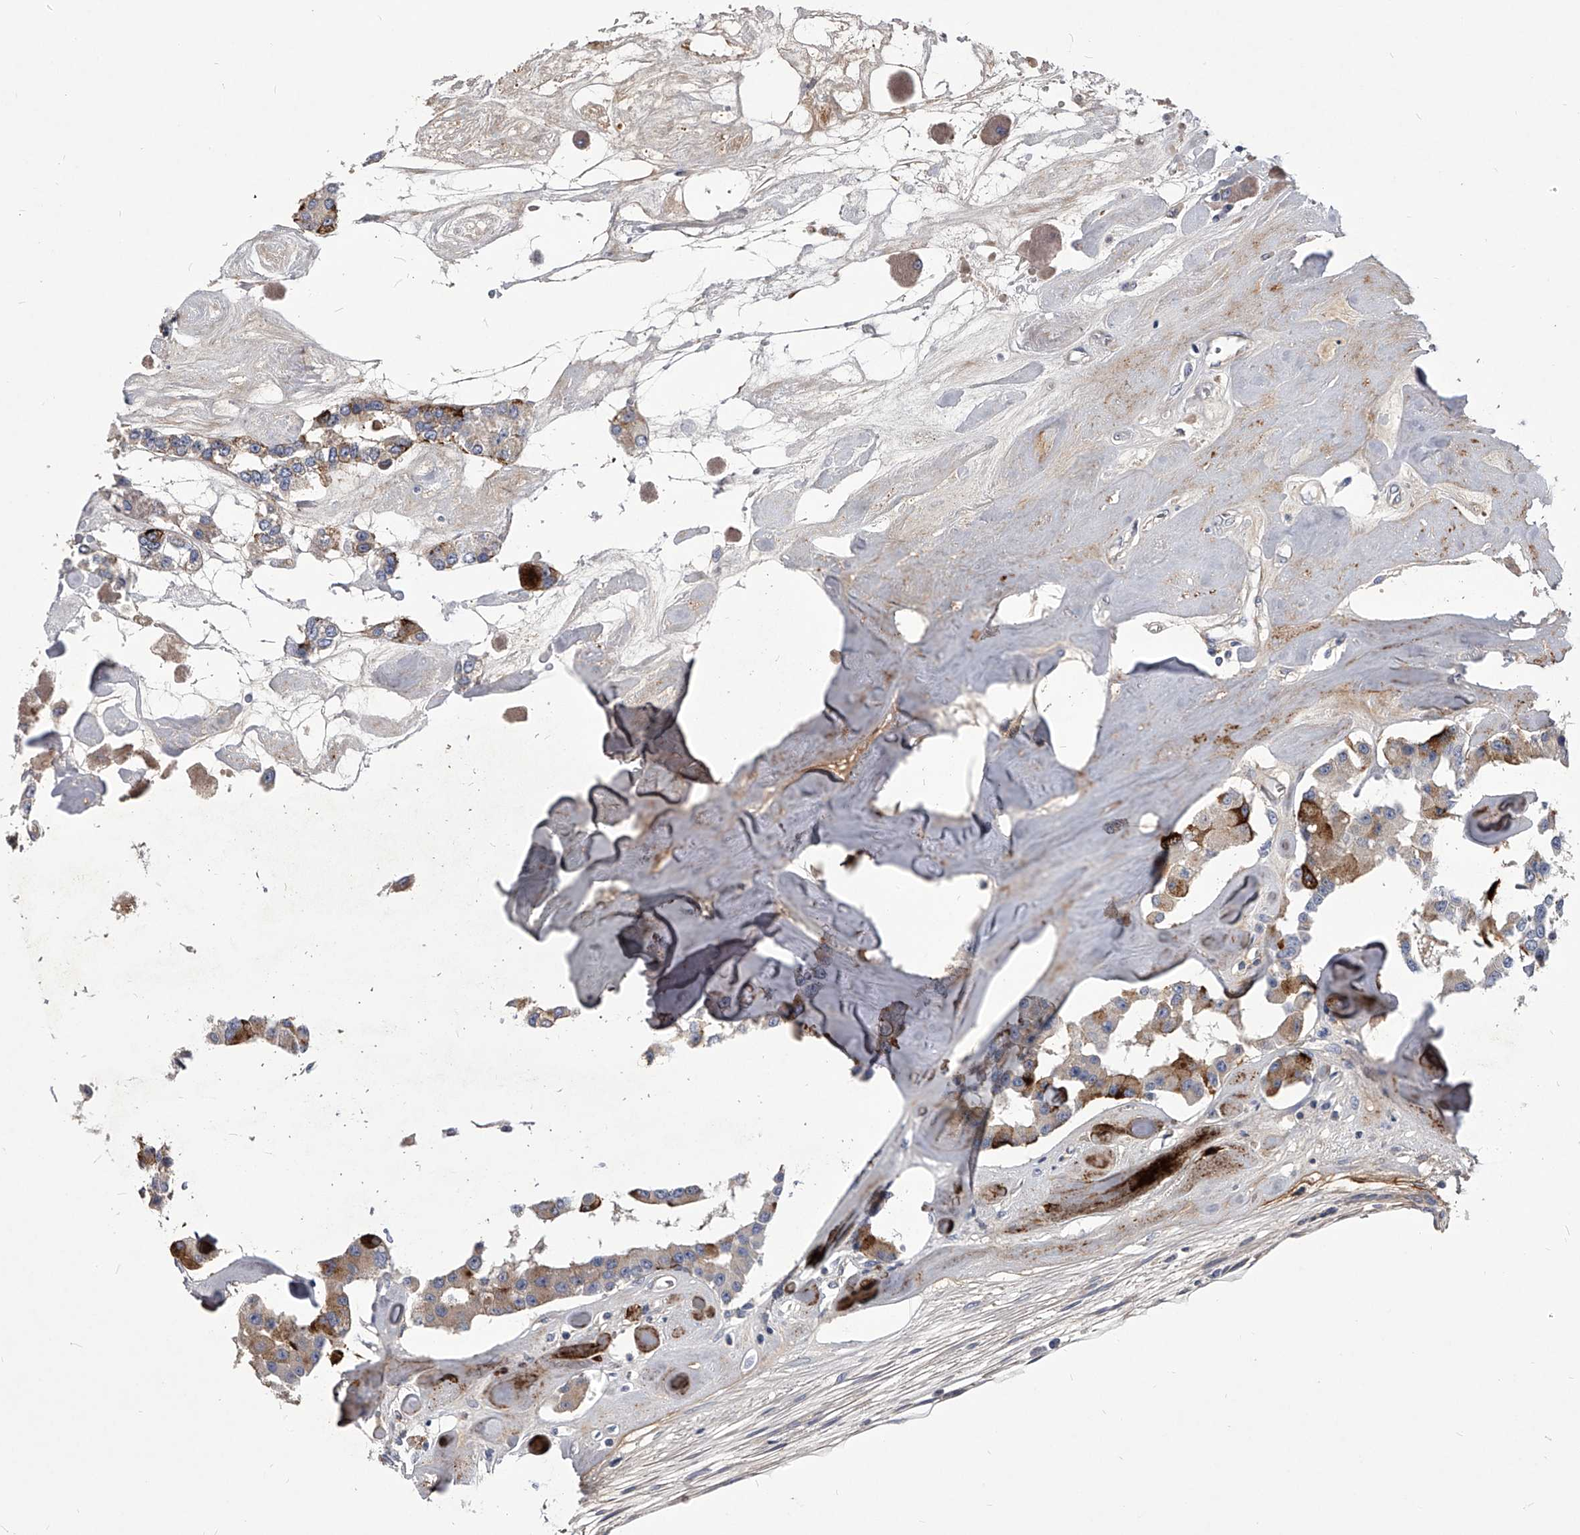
{"staining": {"intensity": "moderate", "quantity": "25%-75%", "location": "cytoplasmic/membranous"}, "tissue": "carcinoid", "cell_type": "Tumor cells", "image_type": "cancer", "snomed": [{"axis": "morphology", "description": "Carcinoid, malignant, NOS"}, {"axis": "topography", "description": "Pancreas"}], "caption": "Brown immunohistochemical staining in carcinoid (malignant) exhibits moderate cytoplasmic/membranous positivity in about 25%-75% of tumor cells.", "gene": "MDN1", "patient": {"sex": "male", "age": 41}}